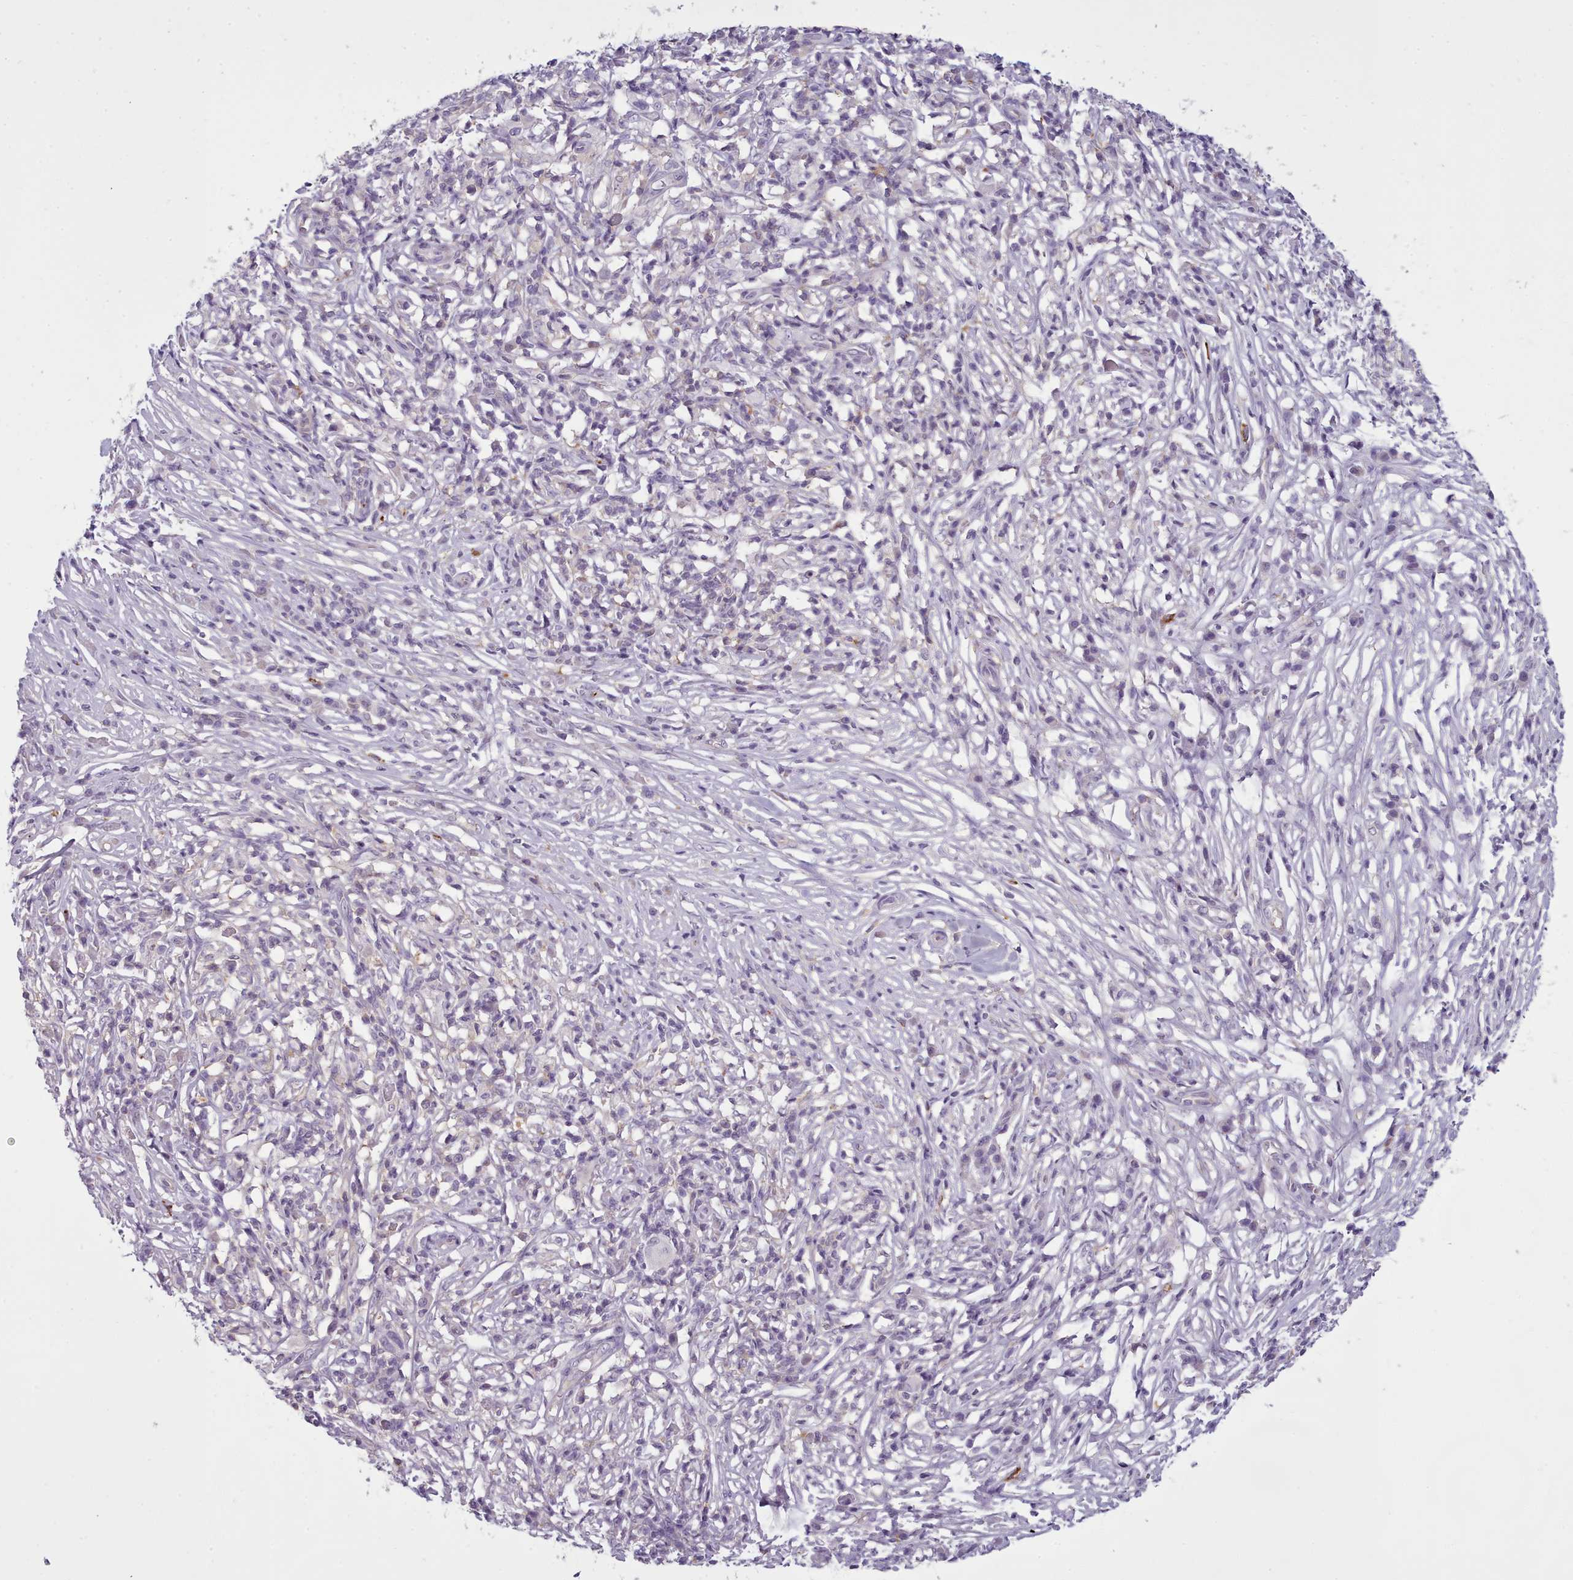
{"staining": {"intensity": "negative", "quantity": "none", "location": "none"}, "tissue": "melanoma", "cell_type": "Tumor cells", "image_type": "cancer", "snomed": [{"axis": "morphology", "description": "Malignant melanoma, NOS"}, {"axis": "topography", "description": "Skin"}], "caption": "The IHC histopathology image has no significant staining in tumor cells of malignant melanoma tissue.", "gene": "NDST2", "patient": {"sex": "male", "age": 66}}